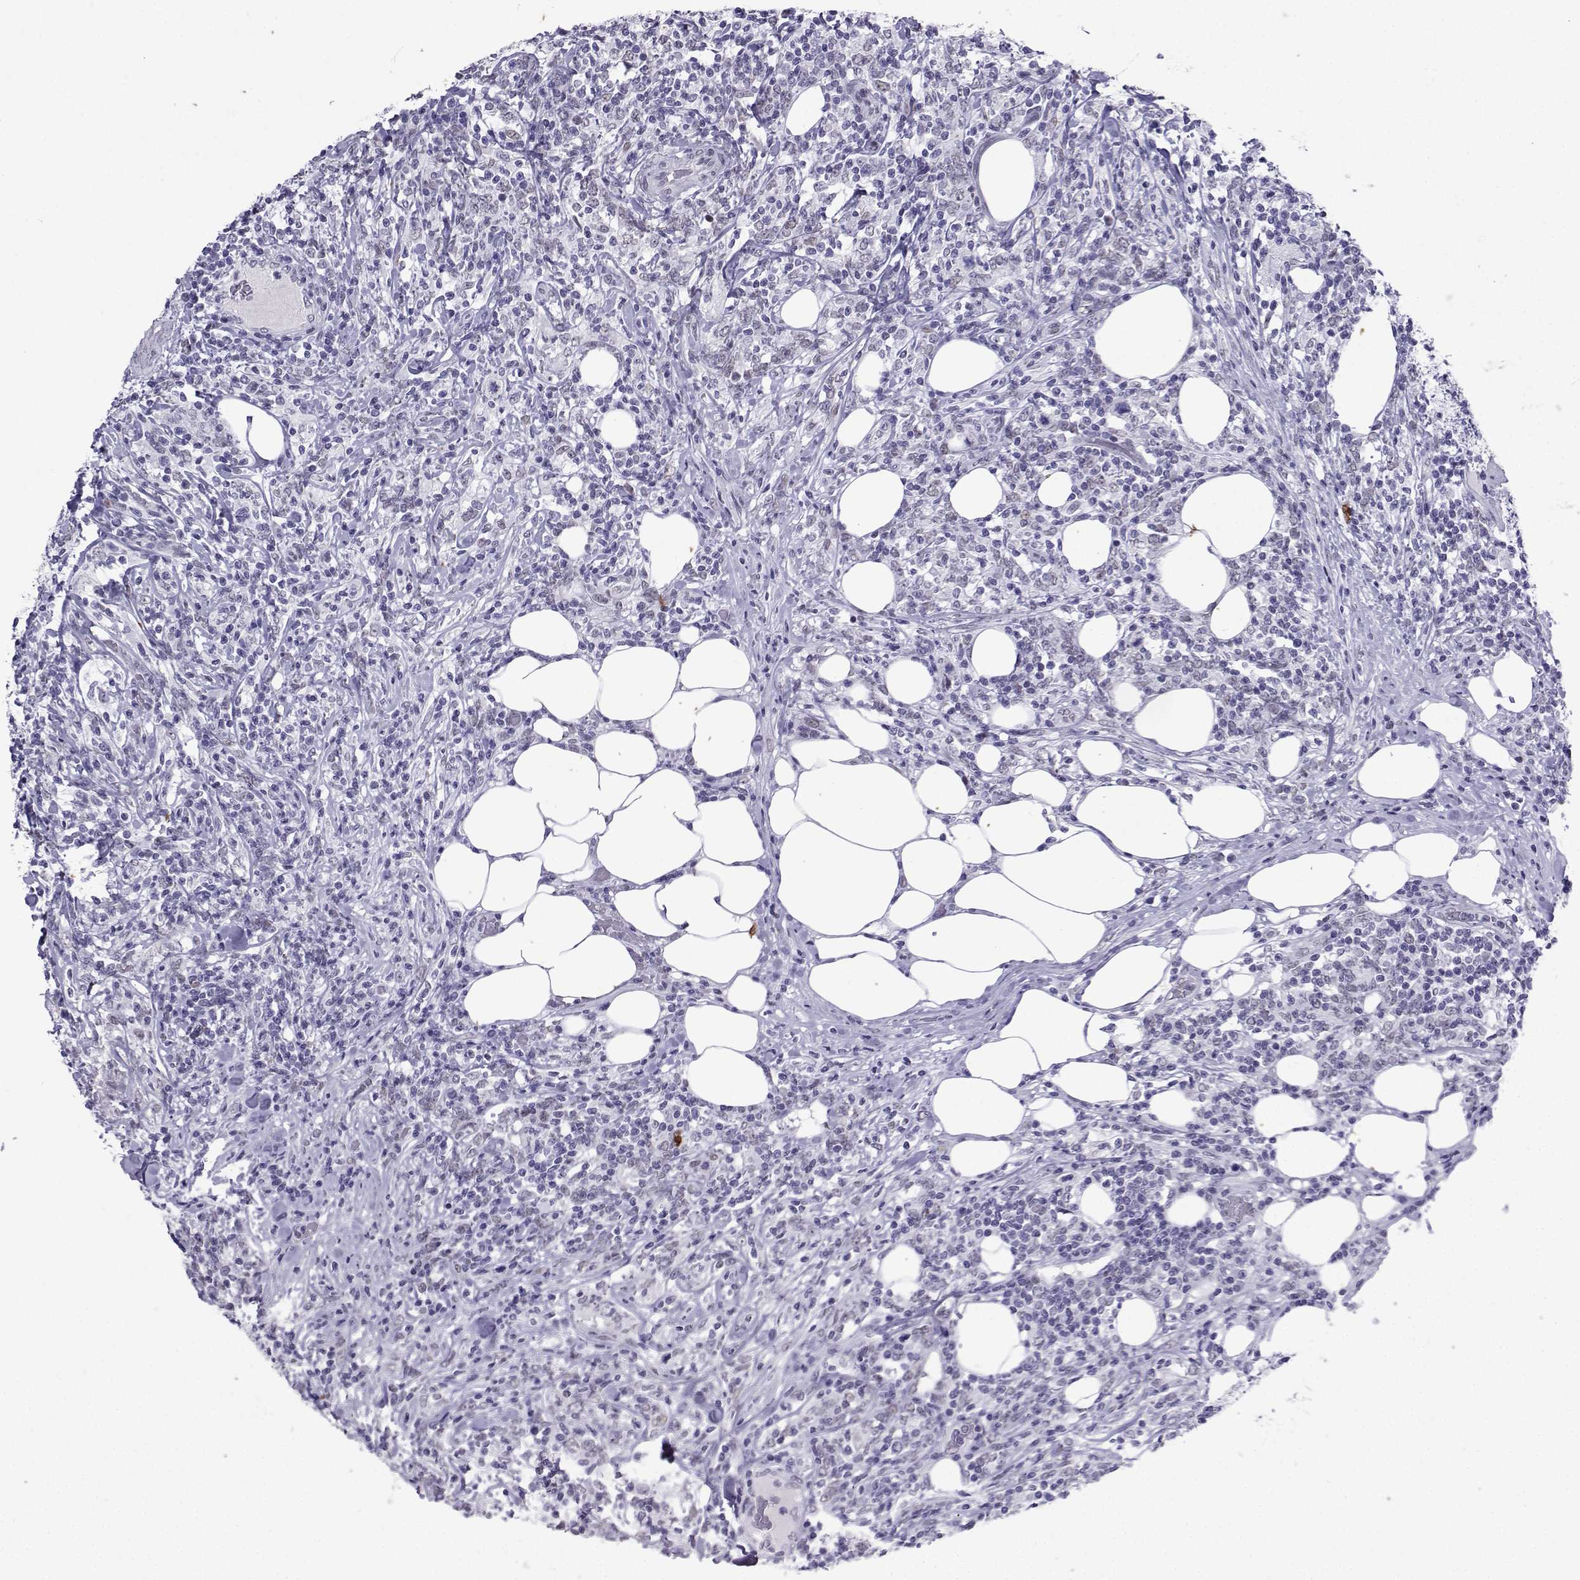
{"staining": {"intensity": "negative", "quantity": "none", "location": "none"}, "tissue": "lymphoma", "cell_type": "Tumor cells", "image_type": "cancer", "snomed": [{"axis": "morphology", "description": "Malignant lymphoma, non-Hodgkin's type, High grade"}, {"axis": "topography", "description": "Lymph node"}], "caption": "An immunohistochemistry photomicrograph of high-grade malignant lymphoma, non-Hodgkin's type is shown. There is no staining in tumor cells of high-grade malignant lymphoma, non-Hodgkin's type. (DAB immunohistochemistry (IHC), high magnification).", "gene": "LORICRIN", "patient": {"sex": "female", "age": 84}}